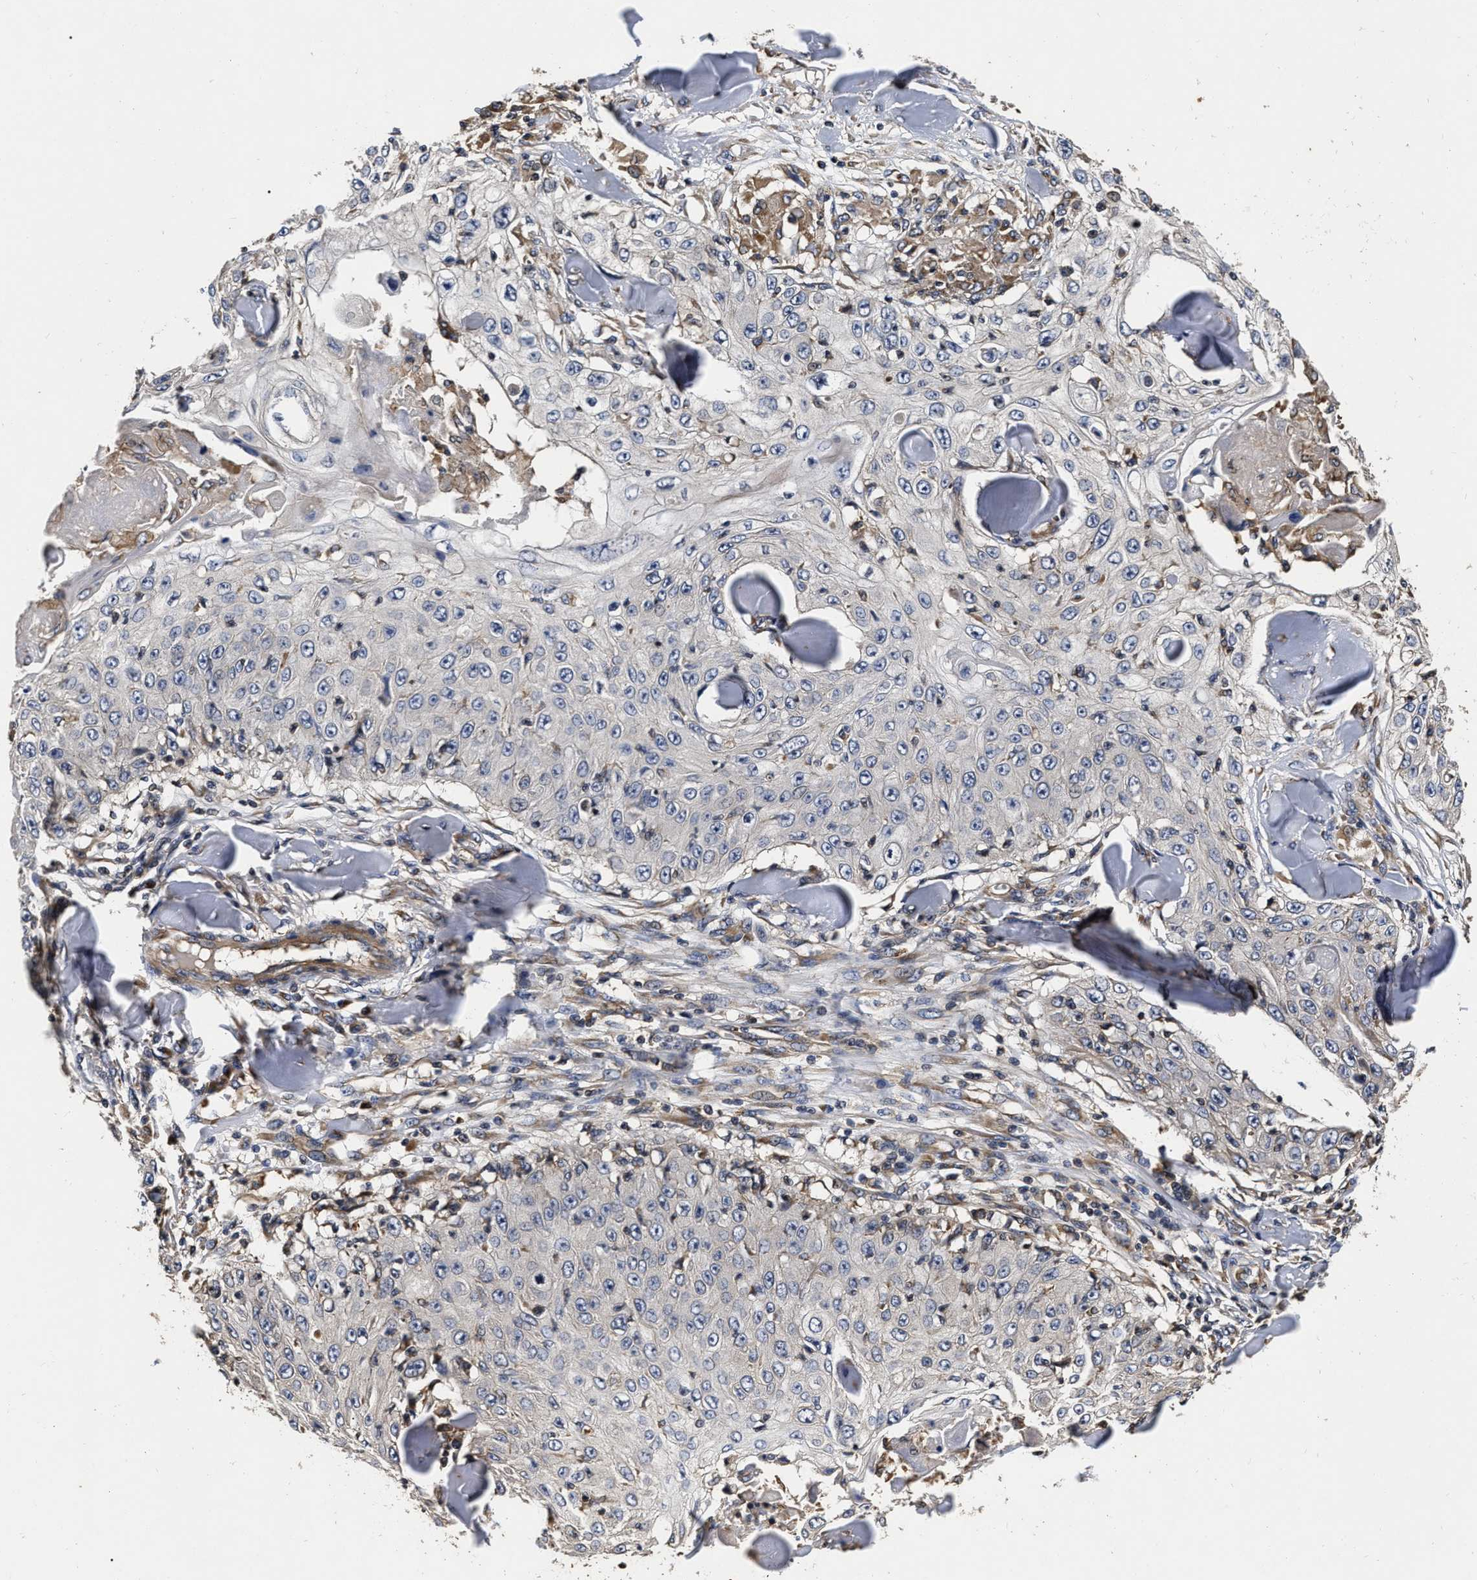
{"staining": {"intensity": "negative", "quantity": "none", "location": "none"}, "tissue": "skin cancer", "cell_type": "Tumor cells", "image_type": "cancer", "snomed": [{"axis": "morphology", "description": "Squamous cell carcinoma, NOS"}, {"axis": "topography", "description": "Skin"}], "caption": "This is a photomicrograph of immunohistochemistry staining of squamous cell carcinoma (skin), which shows no staining in tumor cells.", "gene": "ABCG8", "patient": {"sex": "male", "age": 86}}